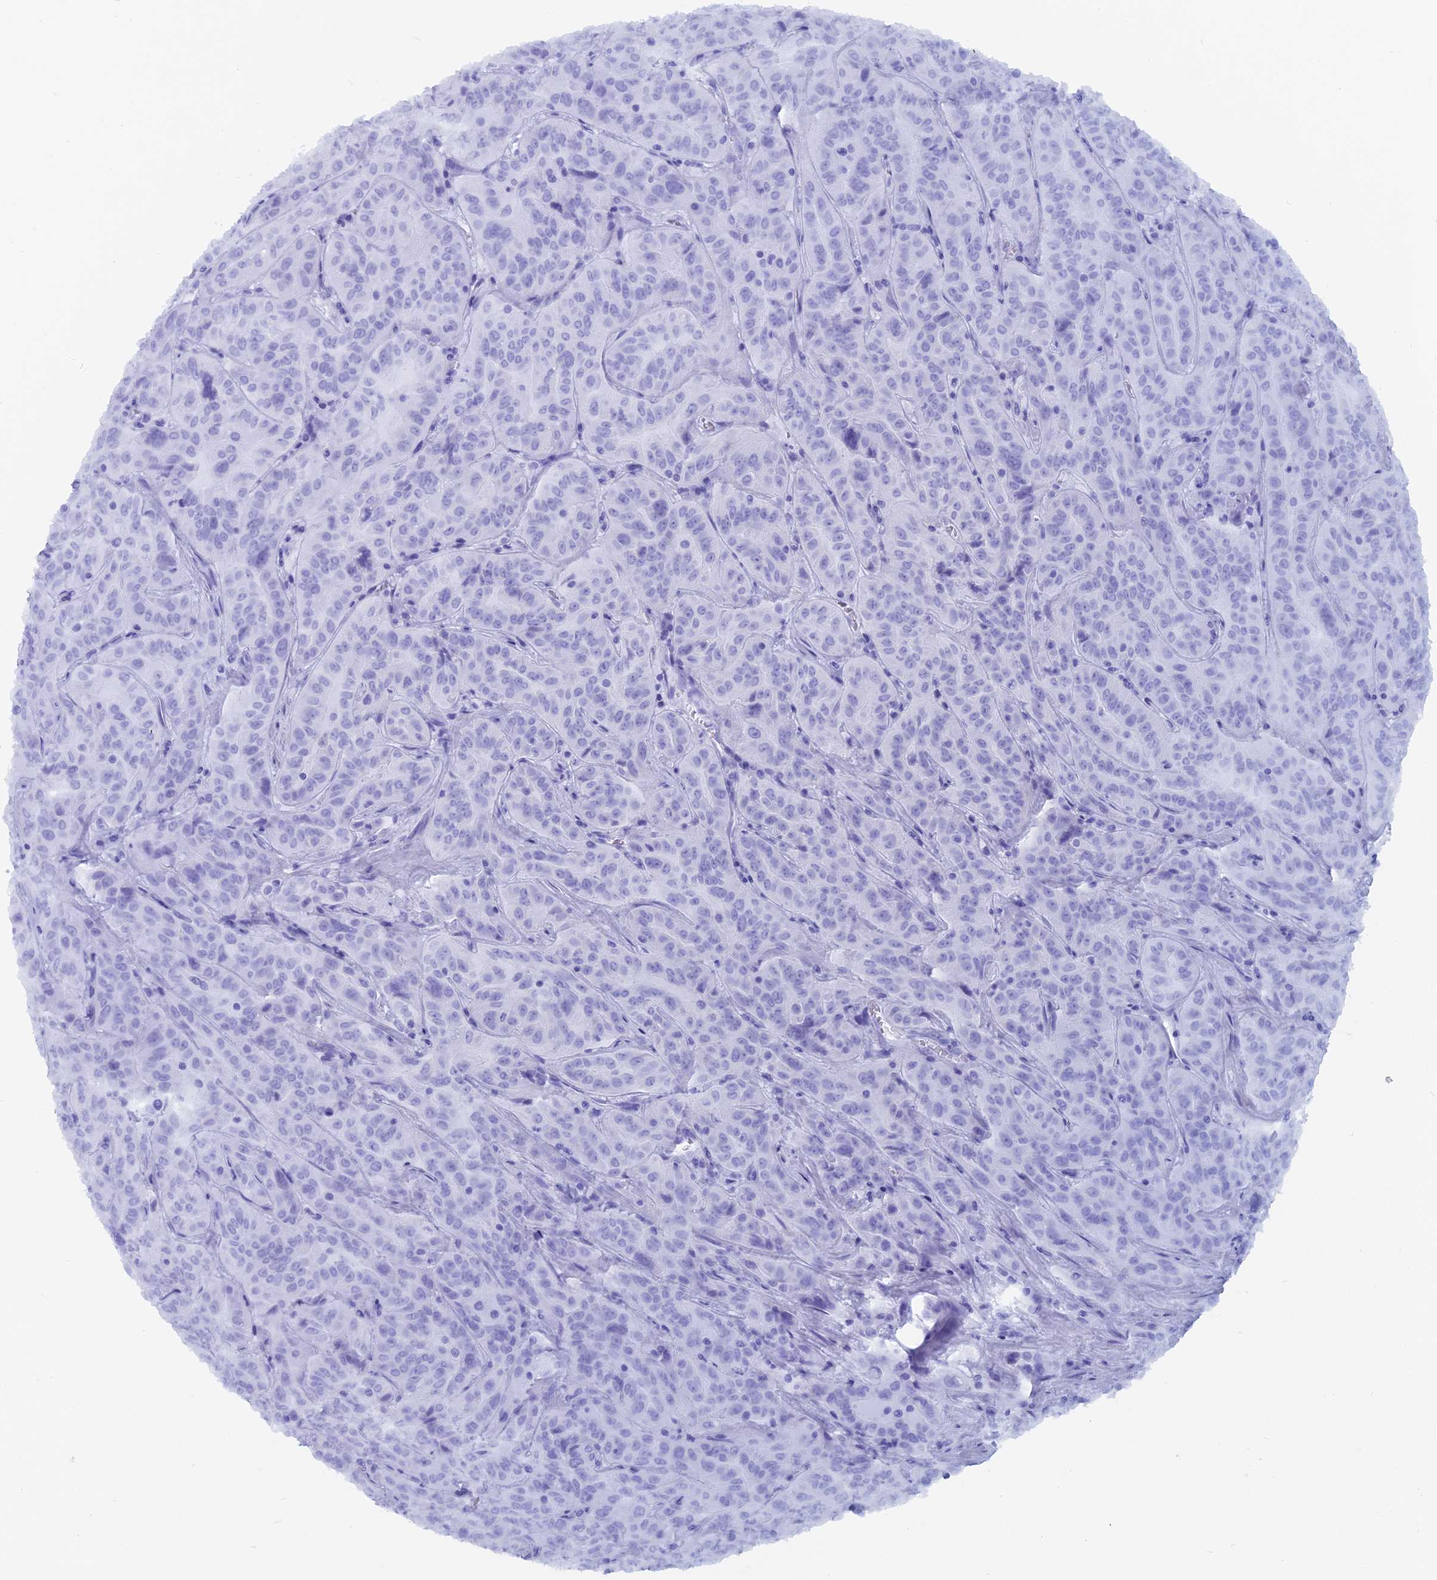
{"staining": {"intensity": "negative", "quantity": "none", "location": "none"}, "tissue": "pancreatic cancer", "cell_type": "Tumor cells", "image_type": "cancer", "snomed": [{"axis": "morphology", "description": "Adenocarcinoma, NOS"}, {"axis": "topography", "description": "Pancreas"}], "caption": "IHC image of neoplastic tissue: human pancreatic cancer stained with DAB (3,3'-diaminobenzidine) shows no significant protein positivity in tumor cells.", "gene": "CAPS", "patient": {"sex": "male", "age": 63}}